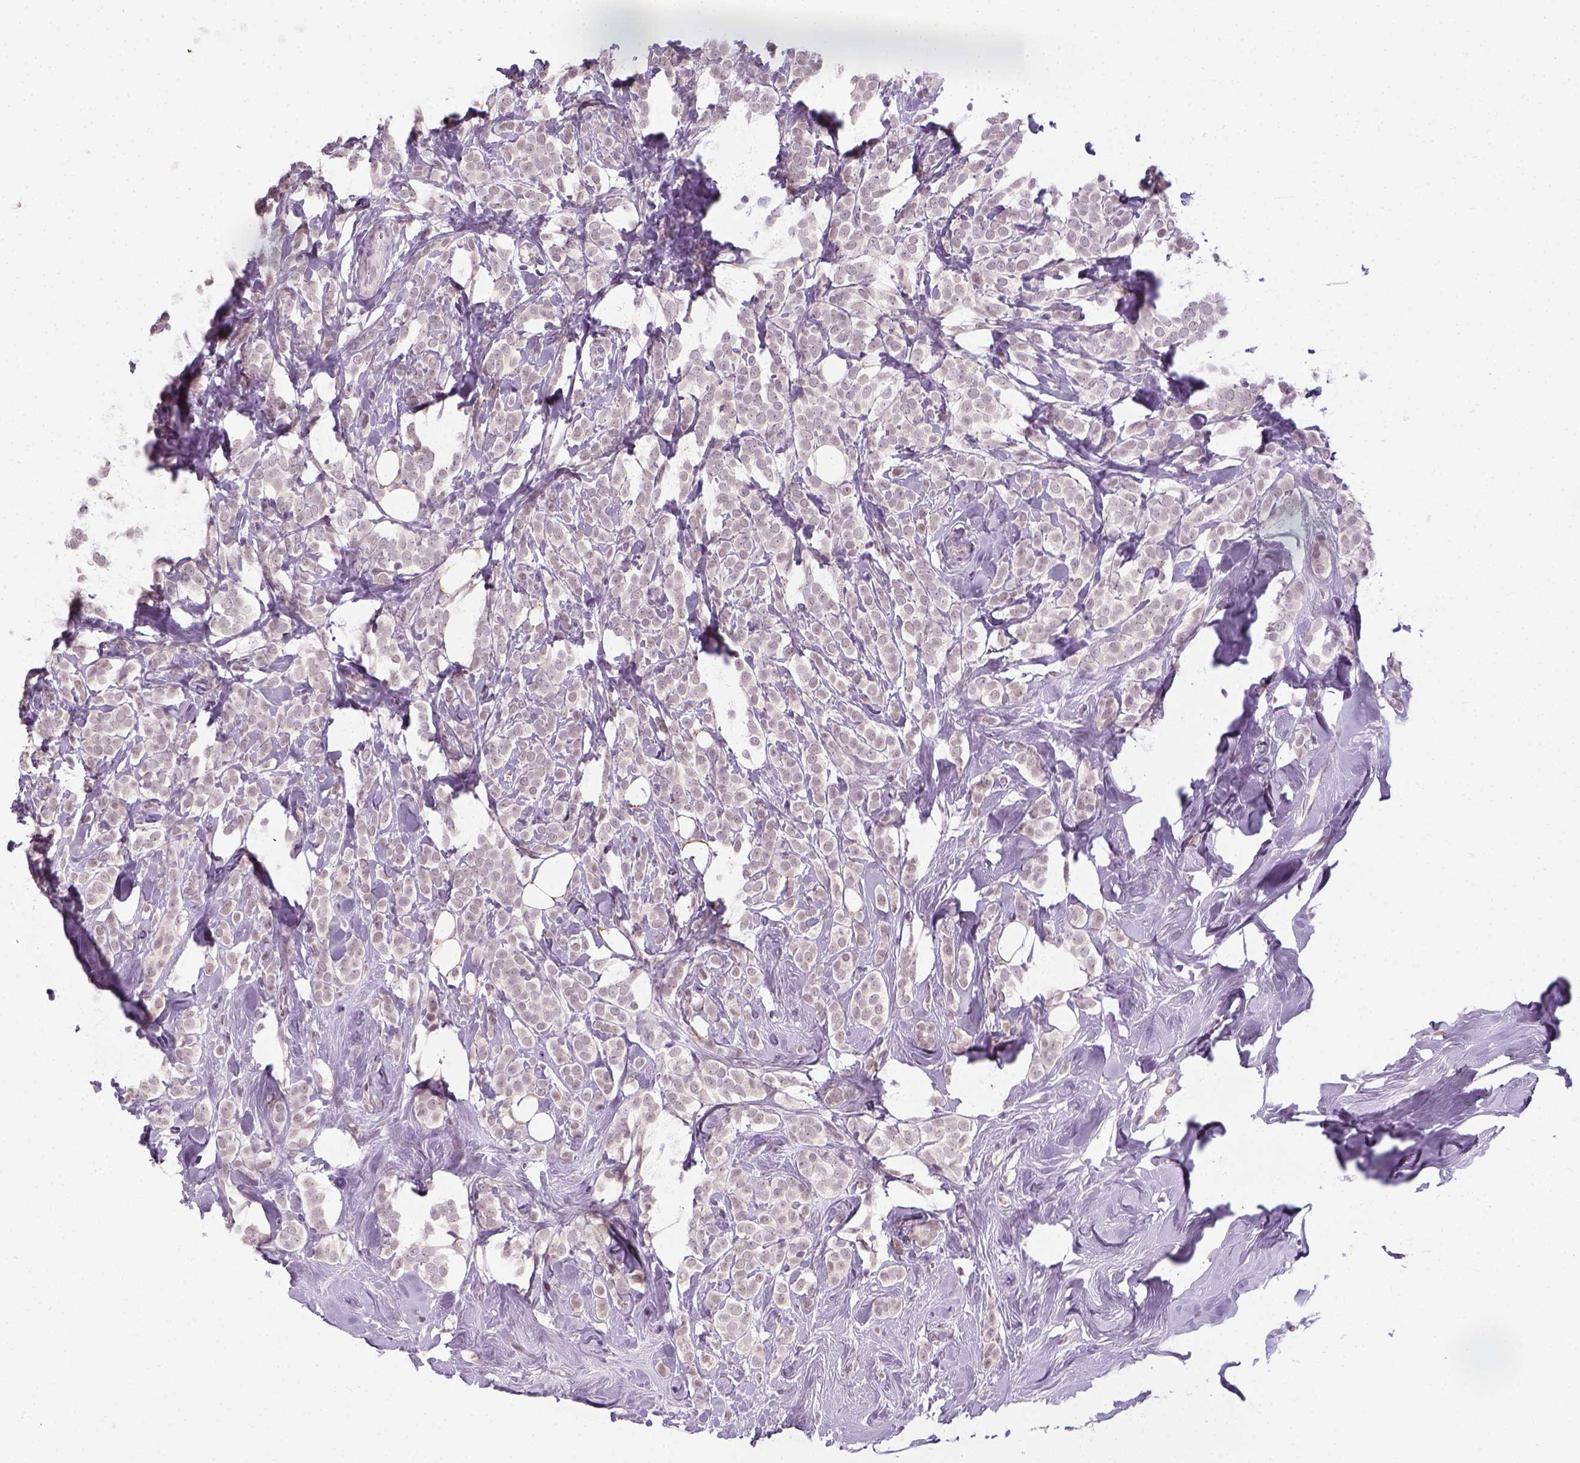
{"staining": {"intensity": "negative", "quantity": "none", "location": "none"}, "tissue": "breast cancer", "cell_type": "Tumor cells", "image_type": "cancer", "snomed": [{"axis": "morphology", "description": "Lobular carcinoma"}, {"axis": "topography", "description": "Breast"}], "caption": "There is no significant positivity in tumor cells of breast cancer (lobular carcinoma).", "gene": "MAGEB3", "patient": {"sex": "female", "age": 49}}